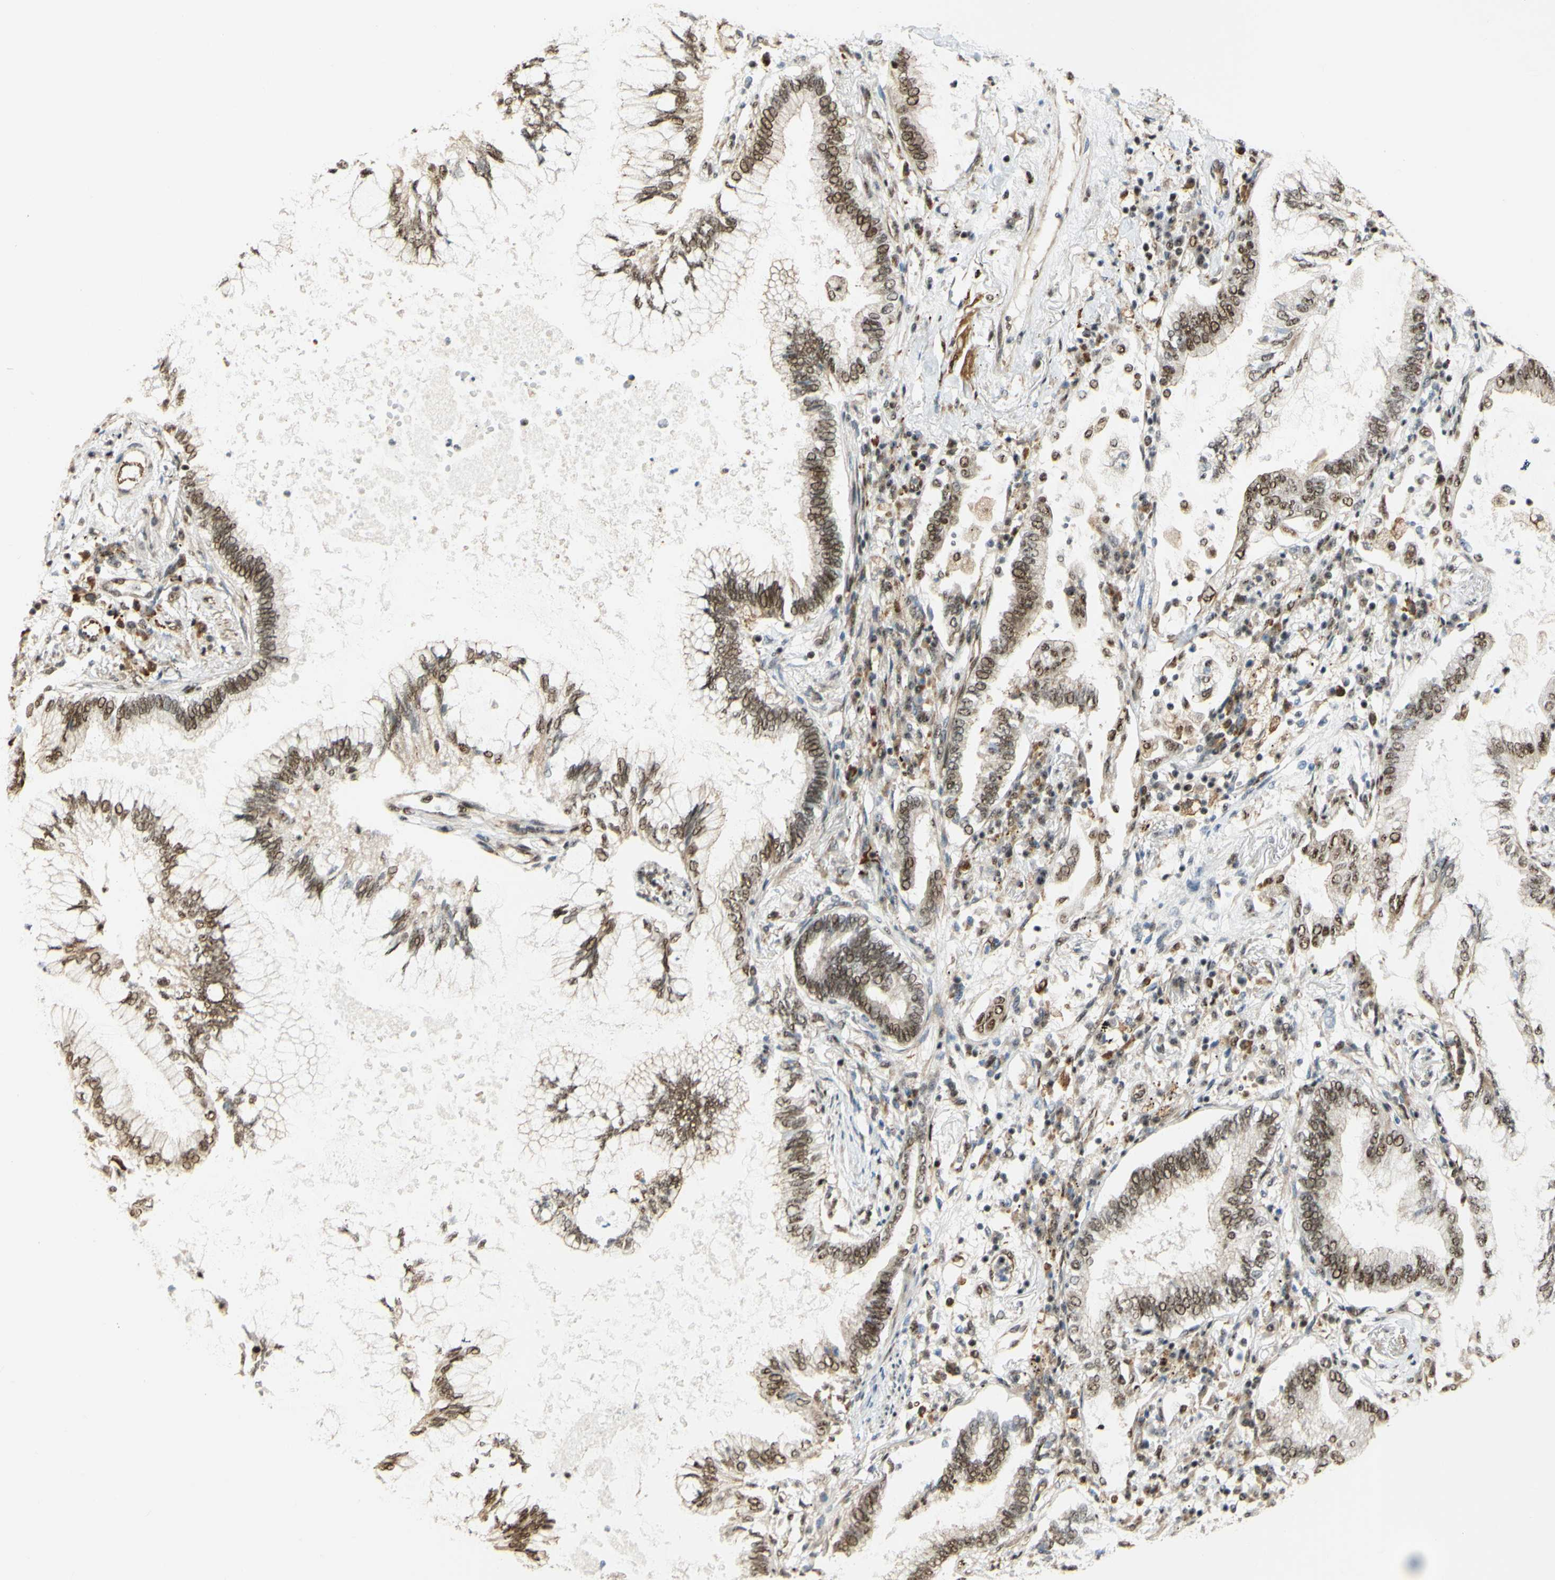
{"staining": {"intensity": "moderate", "quantity": ">75%", "location": "nuclear"}, "tissue": "lung cancer", "cell_type": "Tumor cells", "image_type": "cancer", "snomed": [{"axis": "morphology", "description": "Normal tissue, NOS"}, {"axis": "morphology", "description": "Adenocarcinoma, NOS"}, {"axis": "topography", "description": "Bronchus"}, {"axis": "topography", "description": "Lung"}], "caption": "Moderate nuclear staining for a protein is appreciated in approximately >75% of tumor cells of adenocarcinoma (lung) using immunohistochemistry (IHC).", "gene": "SAP18", "patient": {"sex": "female", "age": 70}}